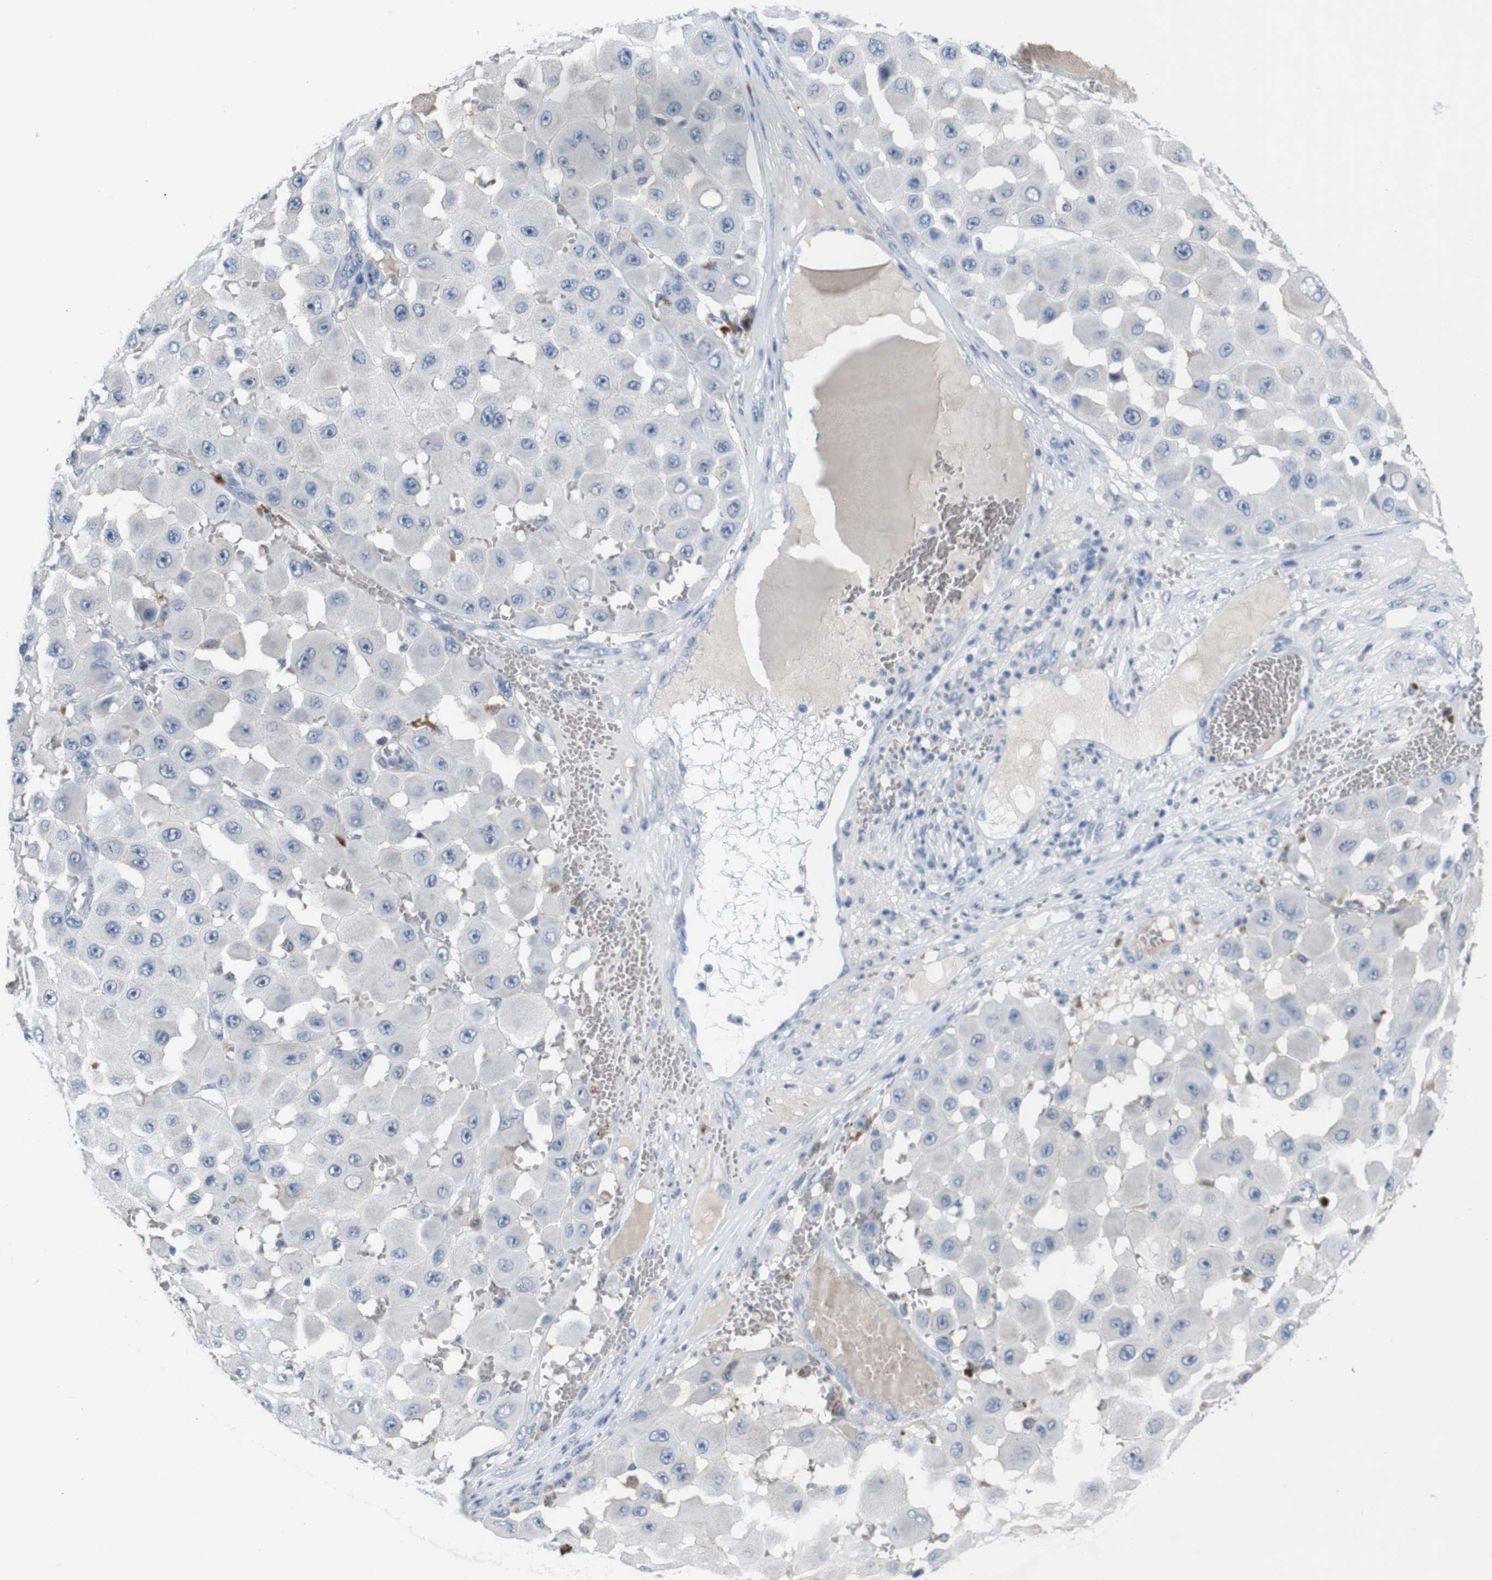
{"staining": {"intensity": "negative", "quantity": "none", "location": "none"}, "tissue": "melanoma", "cell_type": "Tumor cells", "image_type": "cancer", "snomed": [{"axis": "morphology", "description": "Malignant melanoma, NOS"}, {"axis": "topography", "description": "Skin"}], "caption": "This is an immunohistochemistry histopathology image of malignant melanoma. There is no expression in tumor cells.", "gene": "SLC2A8", "patient": {"sex": "female", "age": 81}}